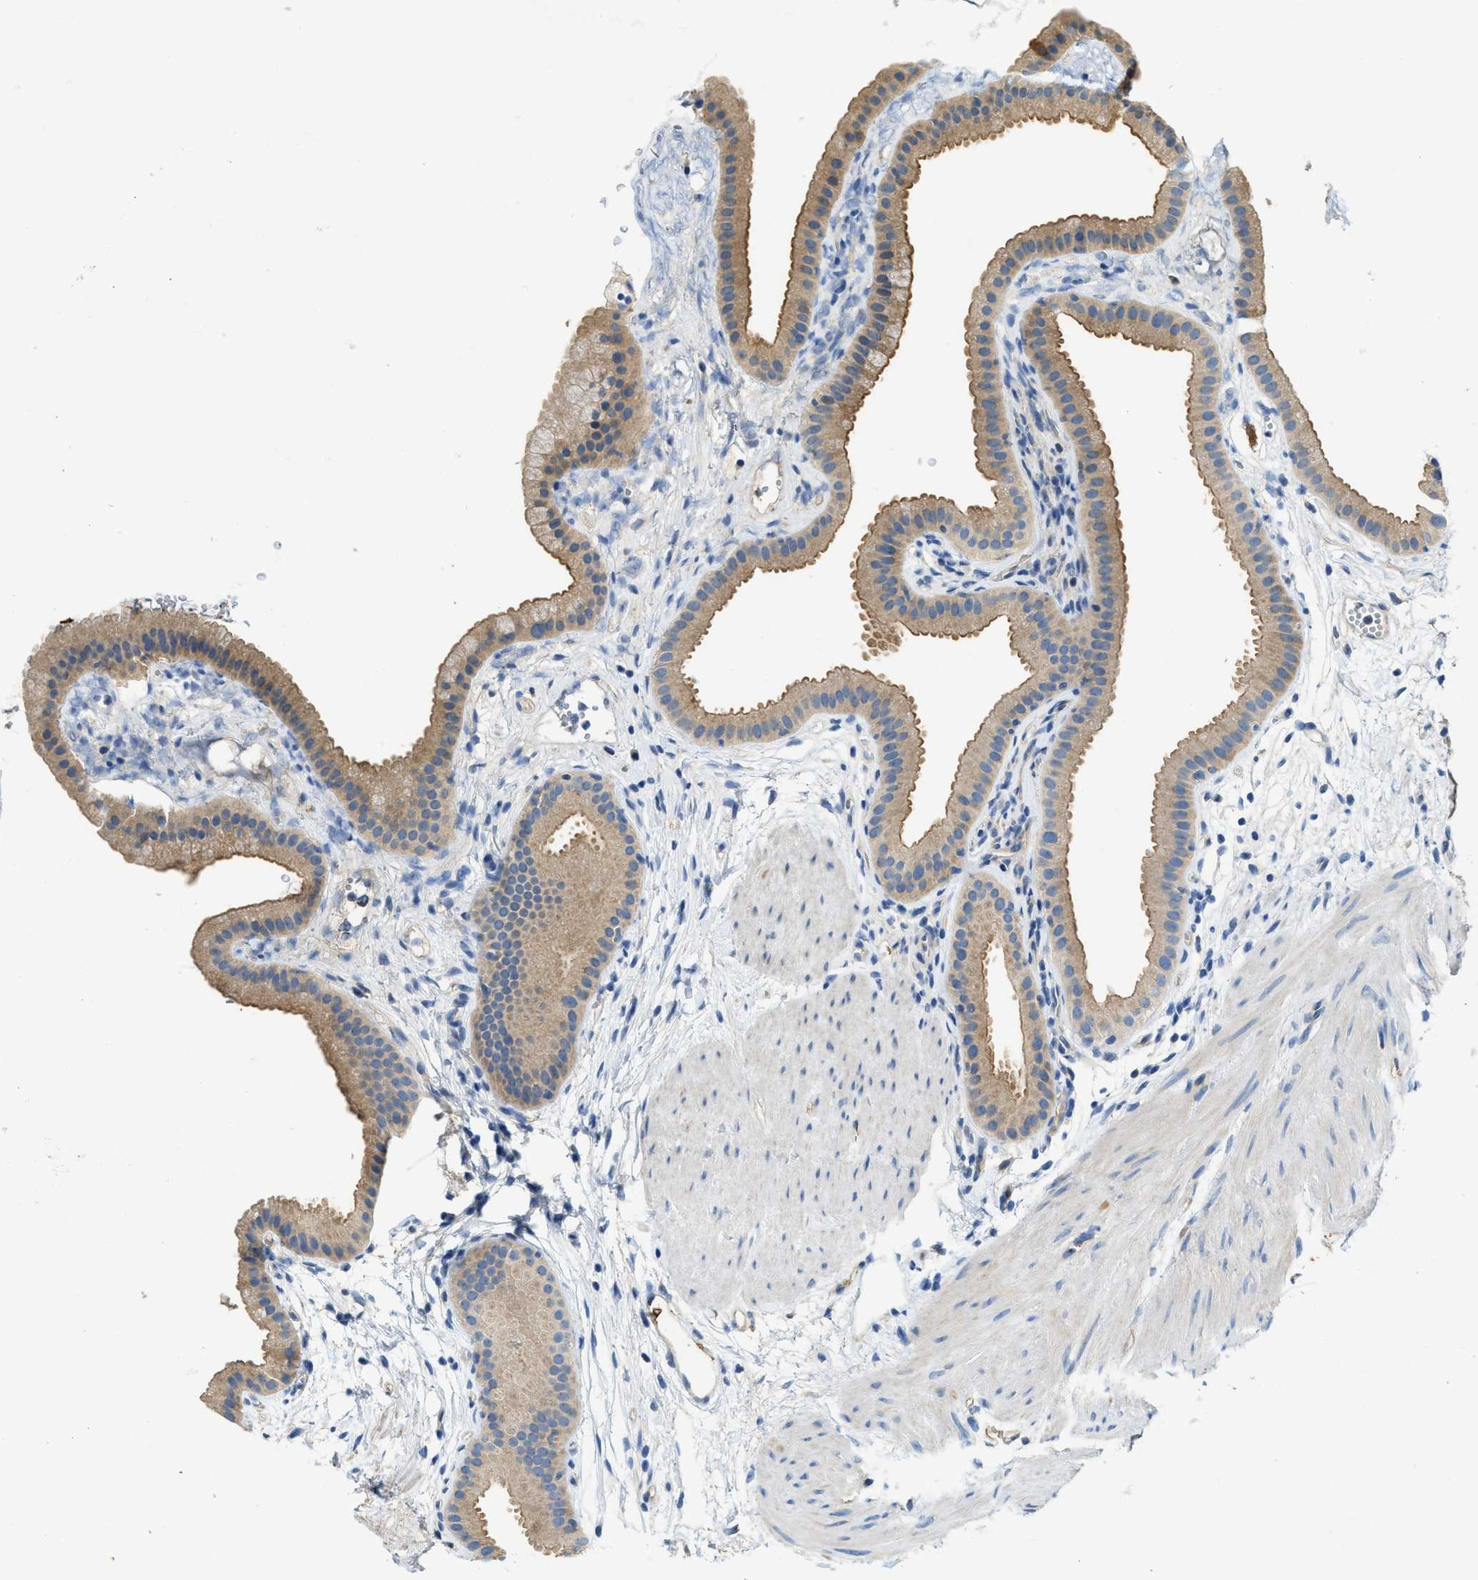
{"staining": {"intensity": "moderate", "quantity": ">75%", "location": "cytoplasmic/membranous"}, "tissue": "gallbladder", "cell_type": "Glandular cells", "image_type": "normal", "snomed": [{"axis": "morphology", "description": "Normal tissue, NOS"}, {"axis": "topography", "description": "Gallbladder"}], "caption": "Immunohistochemical staining of unremarkable human gallbladder demonstrates moderate cytoplasmic/membranous protein positivity in about >75% of glandular cells.", "gene": "RIPK2", "patient": {"sex": "female", "age": 64}}